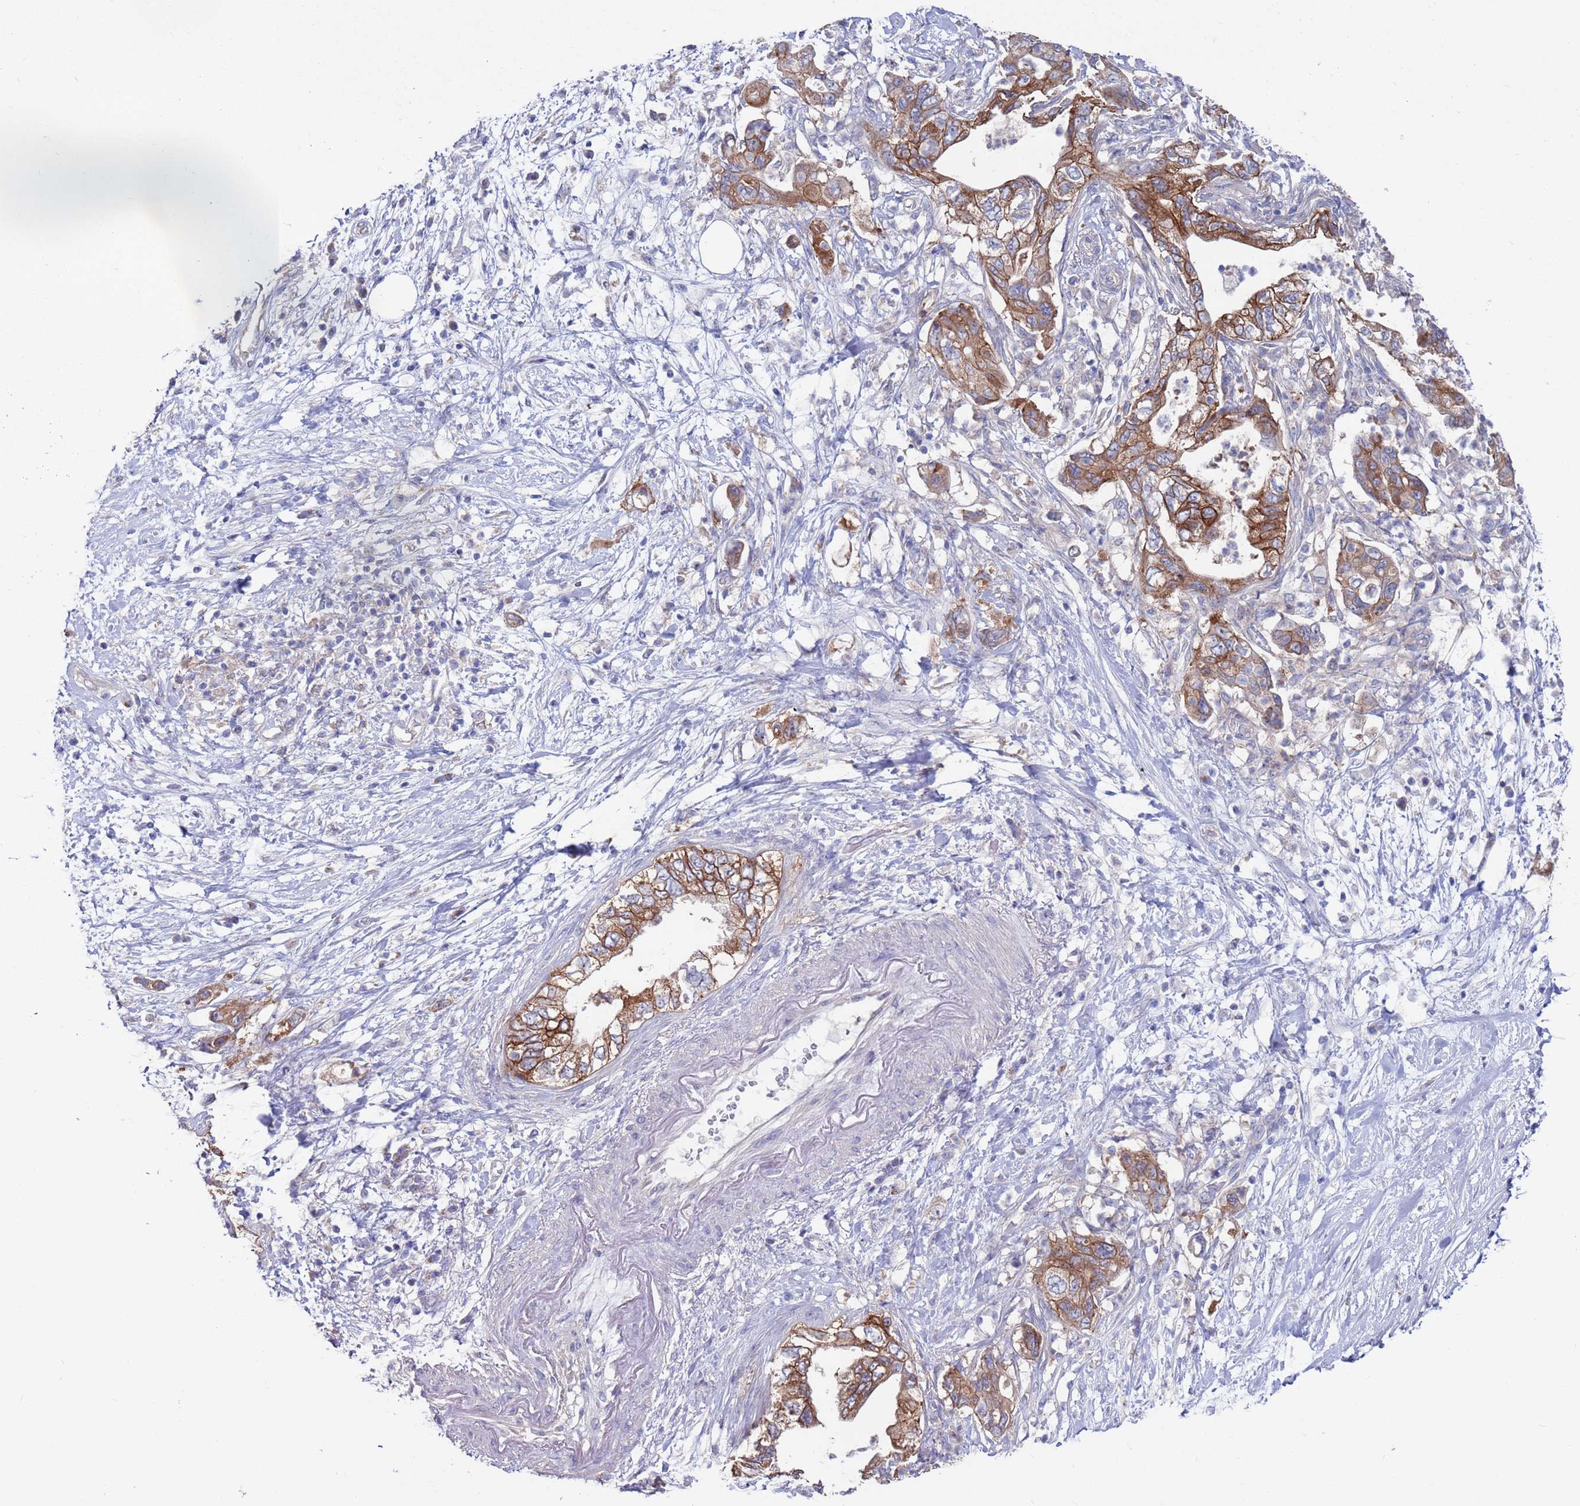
{"staining": {"intensity": "strong", "quantity": ">75%", "location": "cytoplasmic/membranous"}, "tissue": "pancreatic cancer", "cell_type": "Tumor cells", "image_type": "cancer", "snomed": [{"axis": "morphology", "description": "Adenocarcinoma, NOS"}, {"axis": "topography", "description": "Pancreas"}], "caption": "Strong cytoplasmic/membranous expression for a protein is present in about >75% of tumor cells of pancreatic cancer (adenocarcinoma) using IHC.", "gene": "KRTCAP3", "patient": {"sex": "female", "age": 73}}